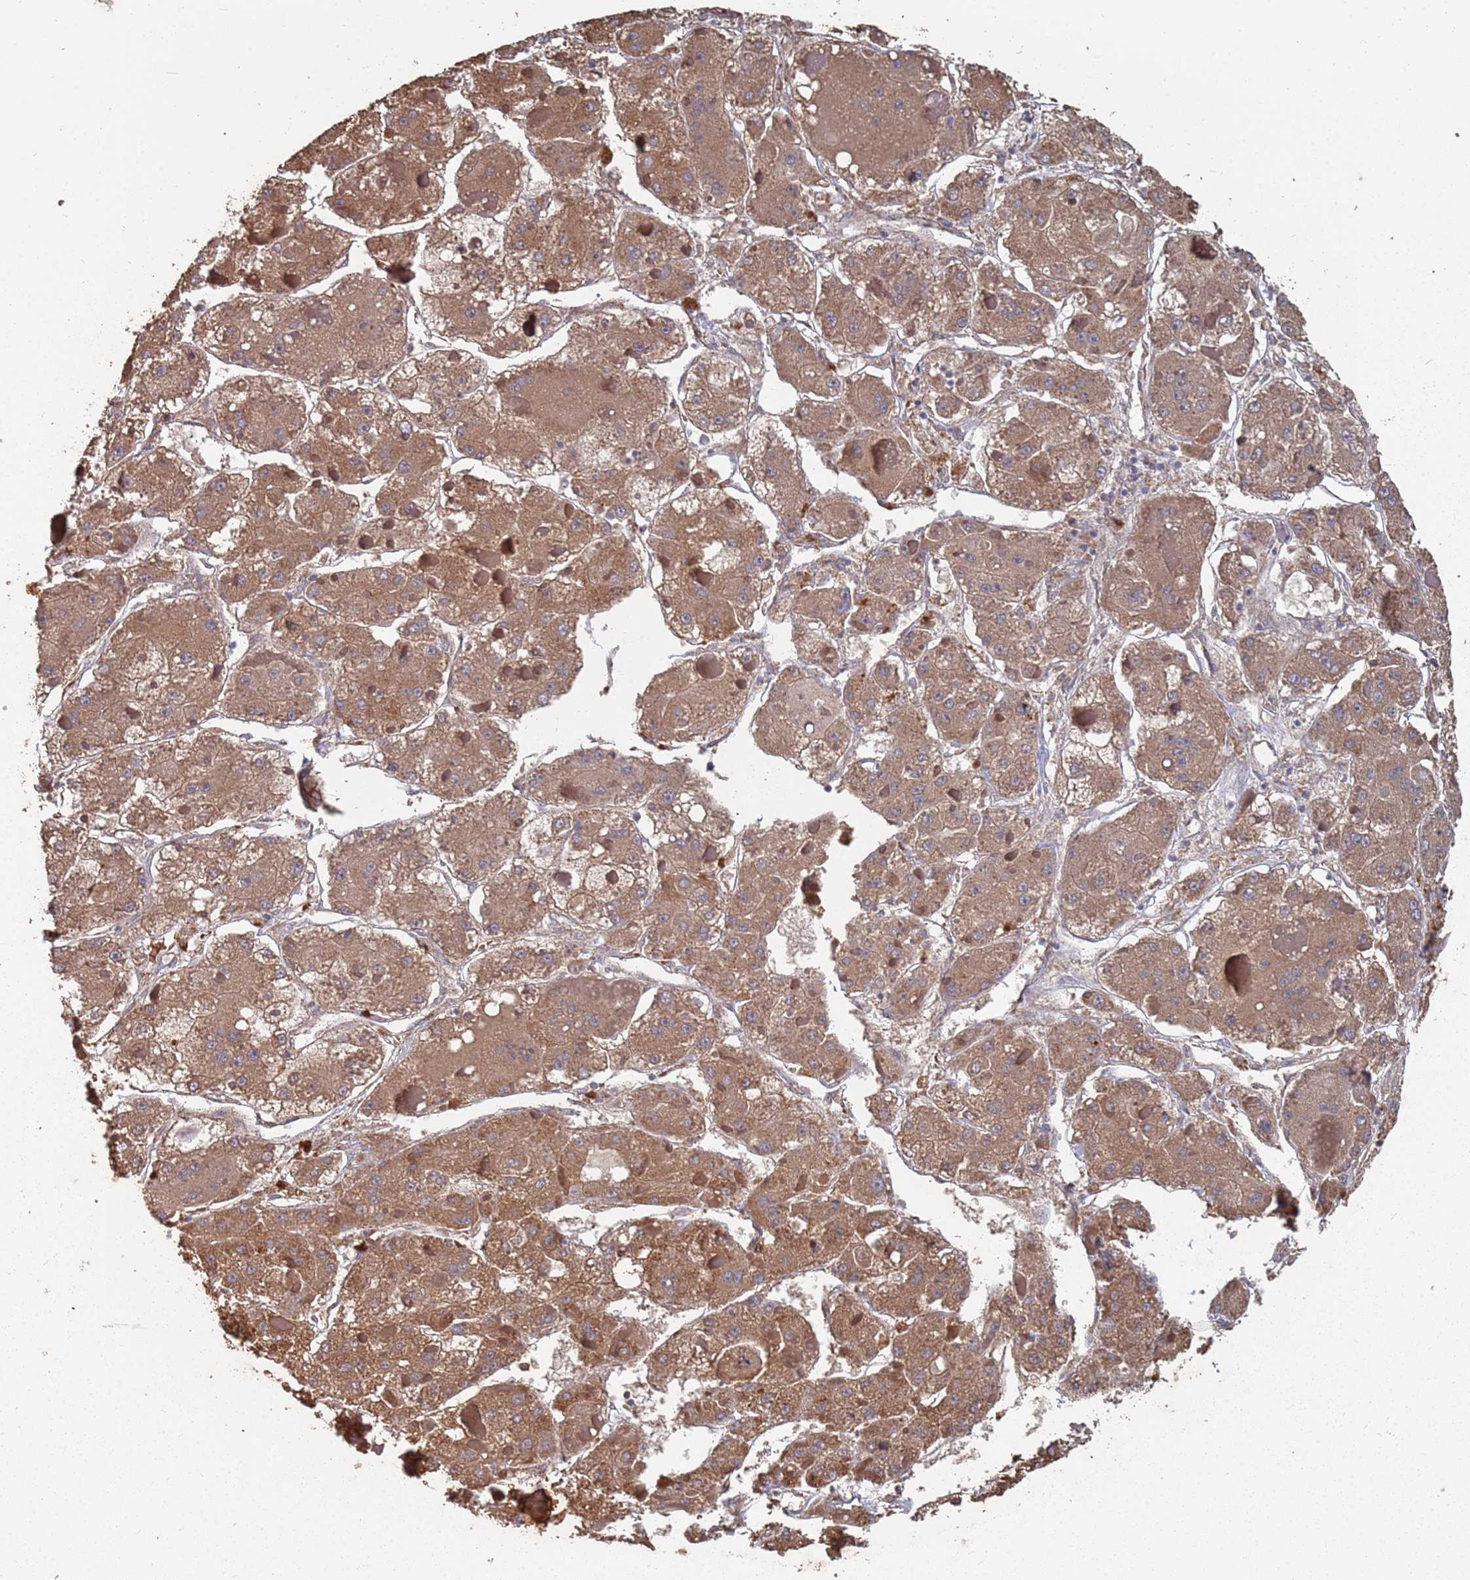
{"staining": {"intensity": "strong", "quantity": ">75%", "location": "cytoplasmic/membranous"}, "tissue": "liver cancer", "cell_type": "Tumor cells", "image_type": "cancer", "snomed": [{"axis": "morphology", "description": "Carcinoma, Hepatocellular, NOS"}, {"axis": "topography", "description": "Liver"}], "caption": "Liver hepatocellular carcinoma stained with a protein marker demonstrates strong staining in tumor cells.", "gene": "ATG5", "patient": {"sex": "female", "age": 73}}